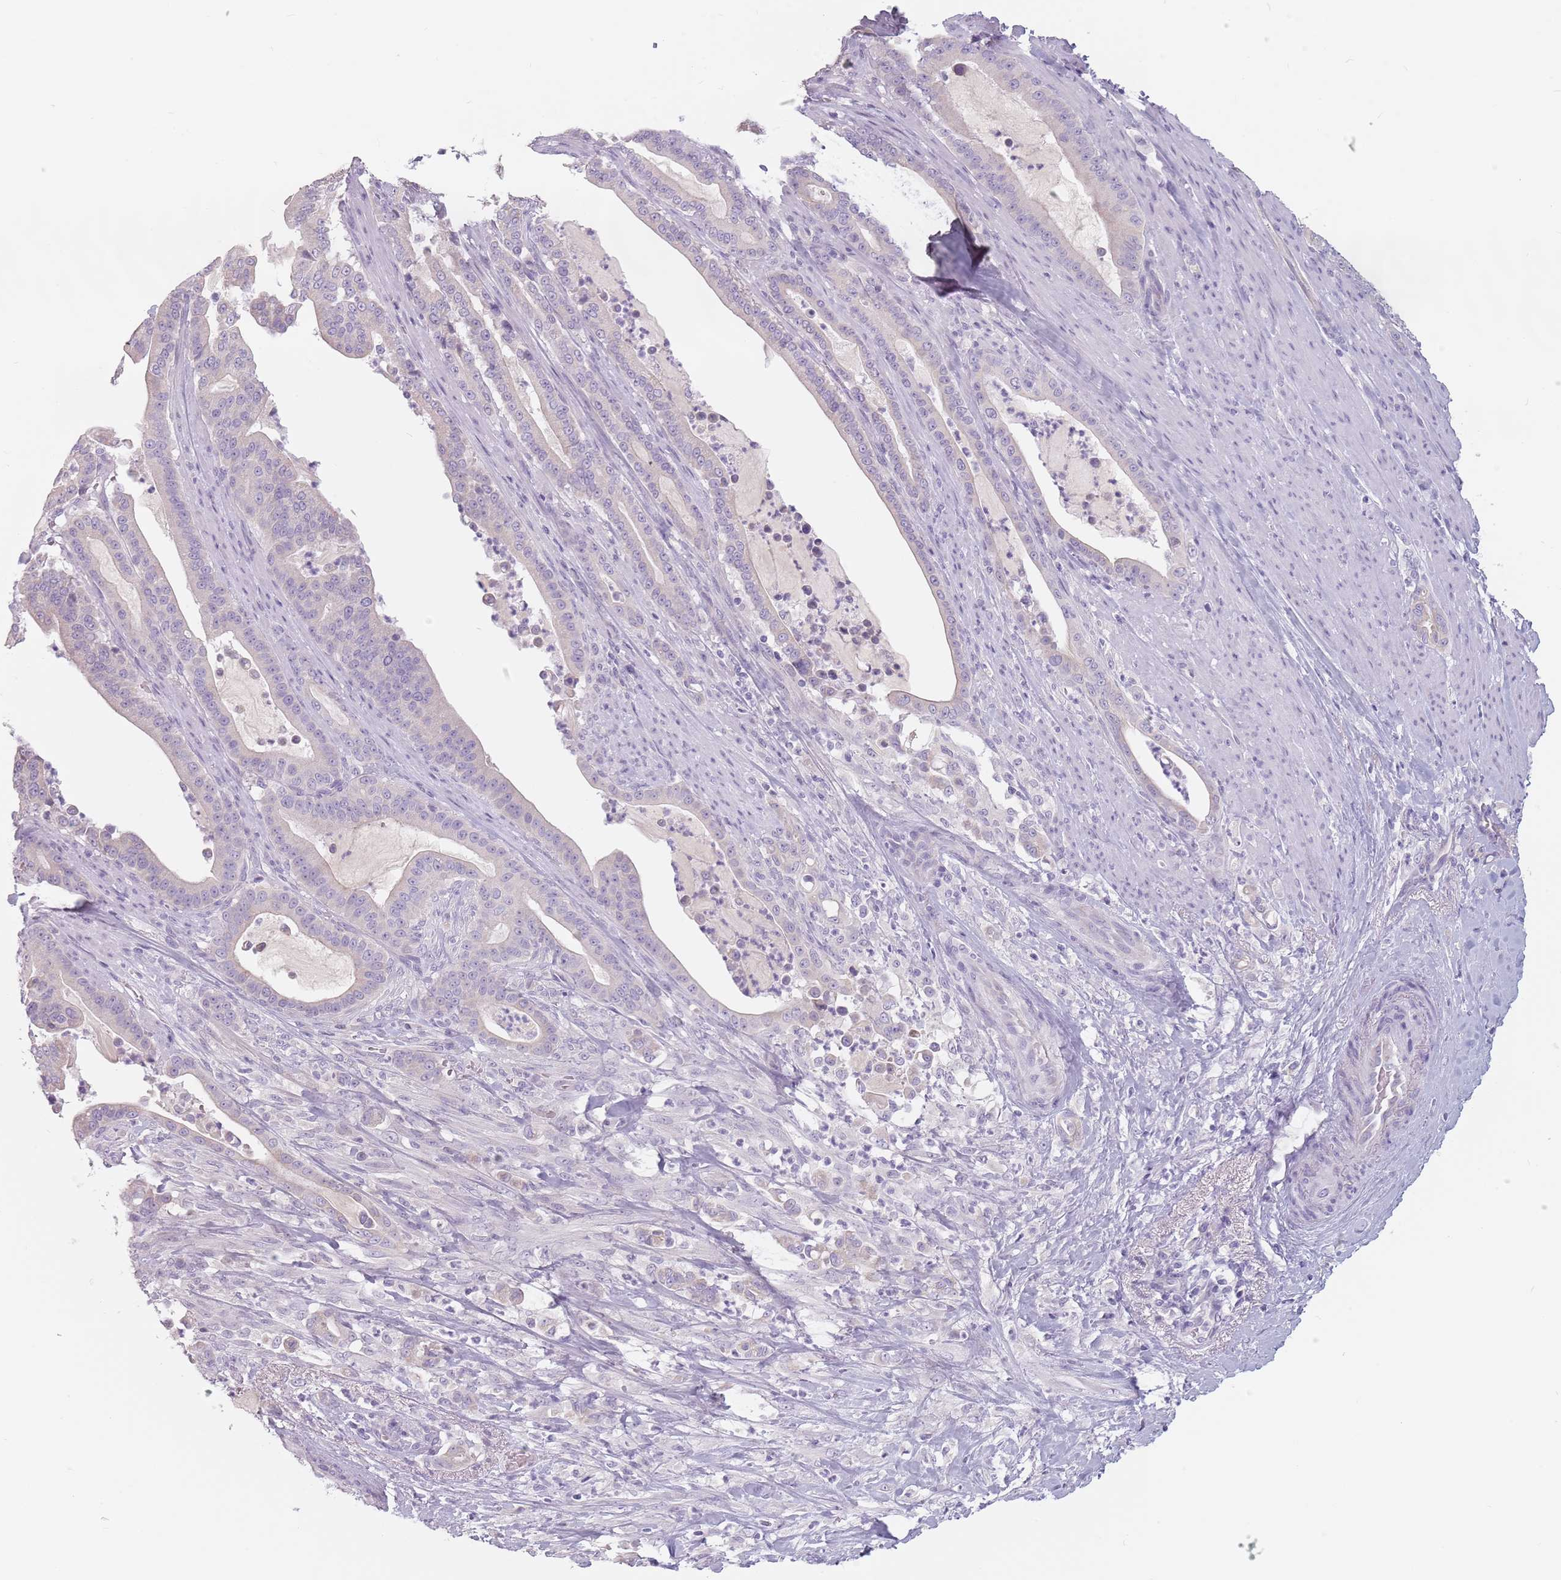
{"staining": {"intensity": "negative", "quantity": "none", "location": "none"}, "tissue": "pancreatic cancer", "cell_type": "Tumor cells", "image_type": "cancer", "snomed": [{"axis": "morphology", "description": "Adenocarcinoma, NOS"}, {"axis": "topography", "description": "Pancreas"}], "caption": "This is a histopathology image of immunohistochemistry staining of adenocarcinoma (pancreatic), which shows no staining in tumor cells. Nuclei are stained in blue.", "gene": "CEP19", "patient": {"sex": "male", "age": 63}}